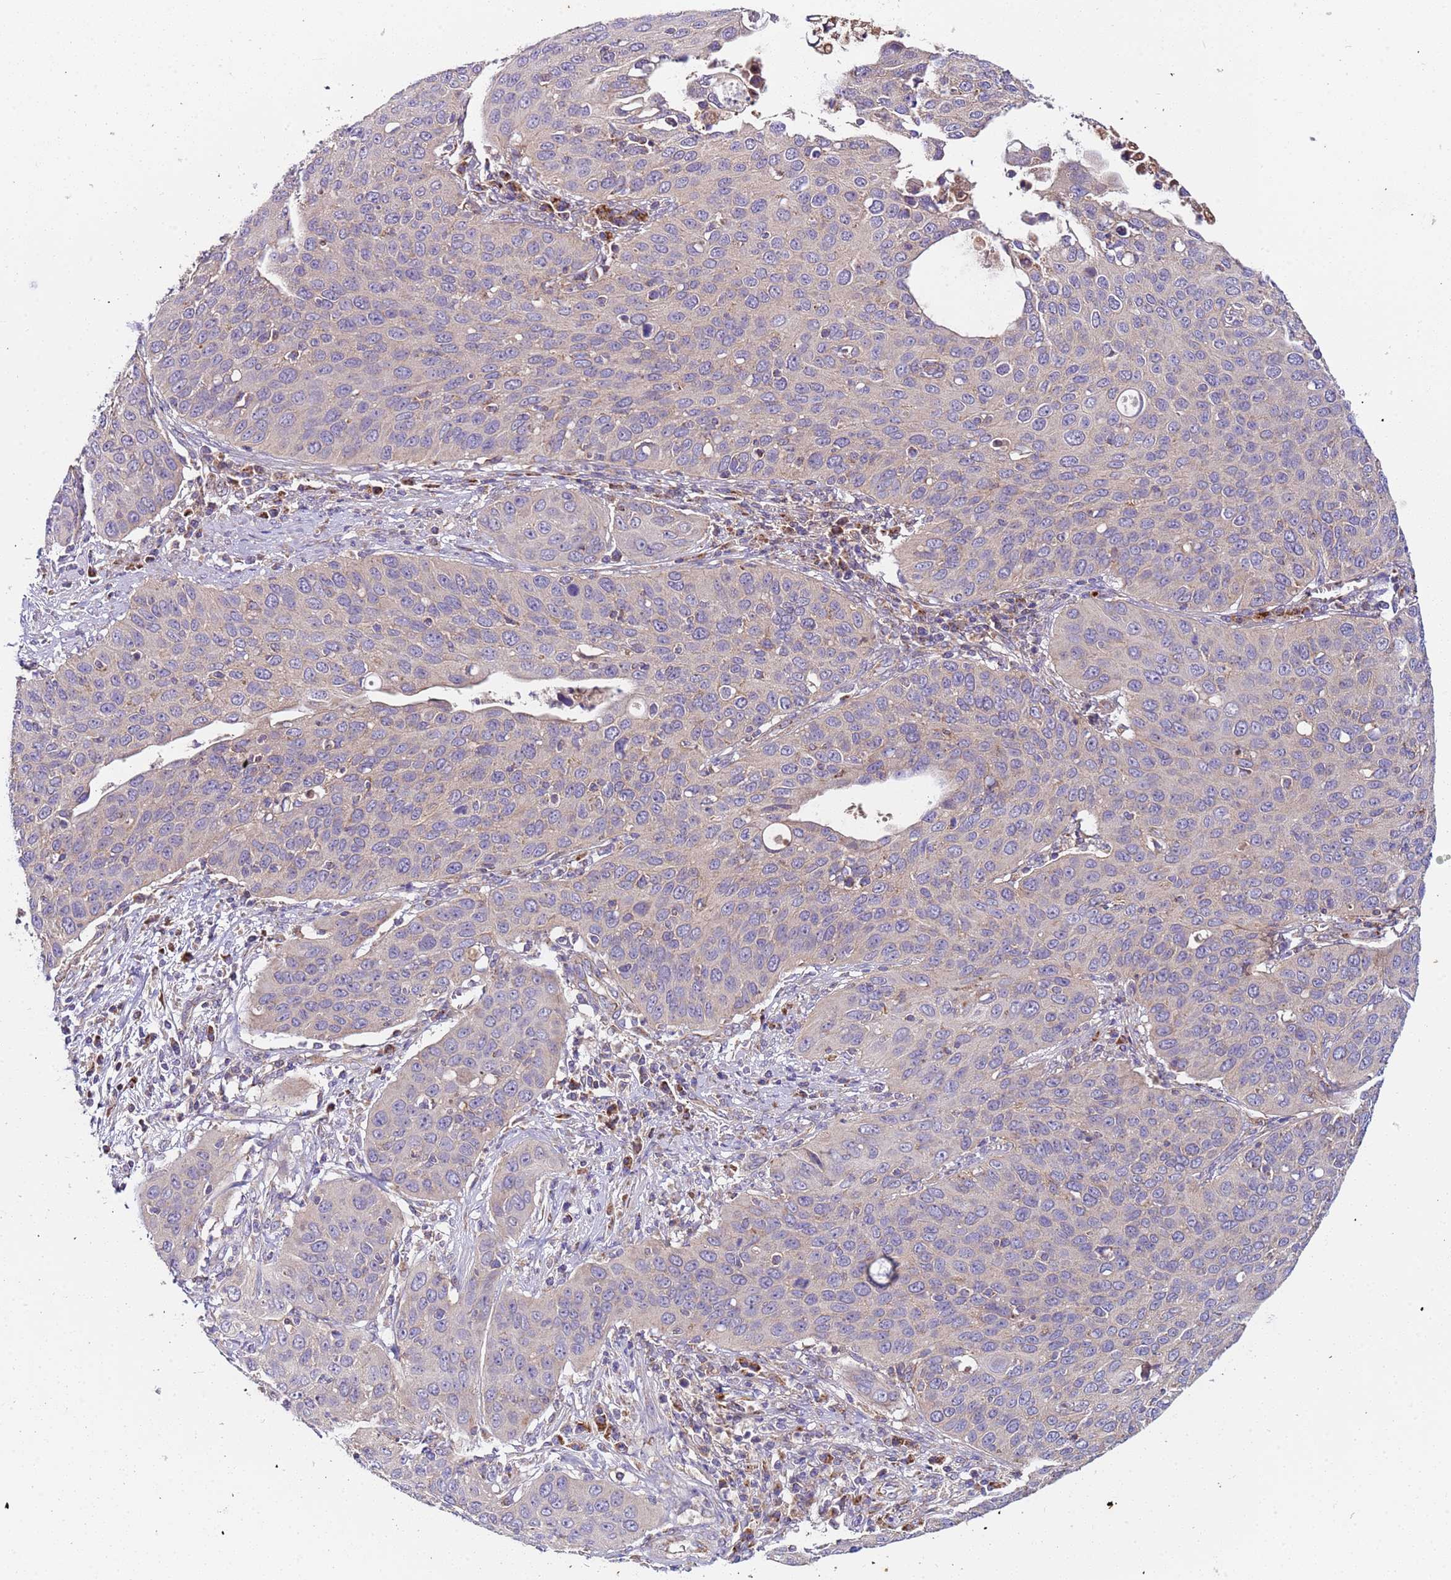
{"staining": {"intensity": "negative", "quantity": "none", "location": "none"}, "tissue": "cervical cancer", "cell_type": "Tumor cells", "image_type": "cancer", "snomed": [{"axis": "morphology", "description": "Squamous cell carcinoma, NOS"}, {"axis": "topography", "description": "Cervix"}], "caption": "The histopathology image displays no significant positivity in tumor cells of cervical cancer. (Stains: DAB immunohistochemistry with hematoxylin counter stain, Microscopy: brightfield microscopy at high magnification).", "gene": "TMEM126A", "patient": {"sex": "female", "age": 36}}